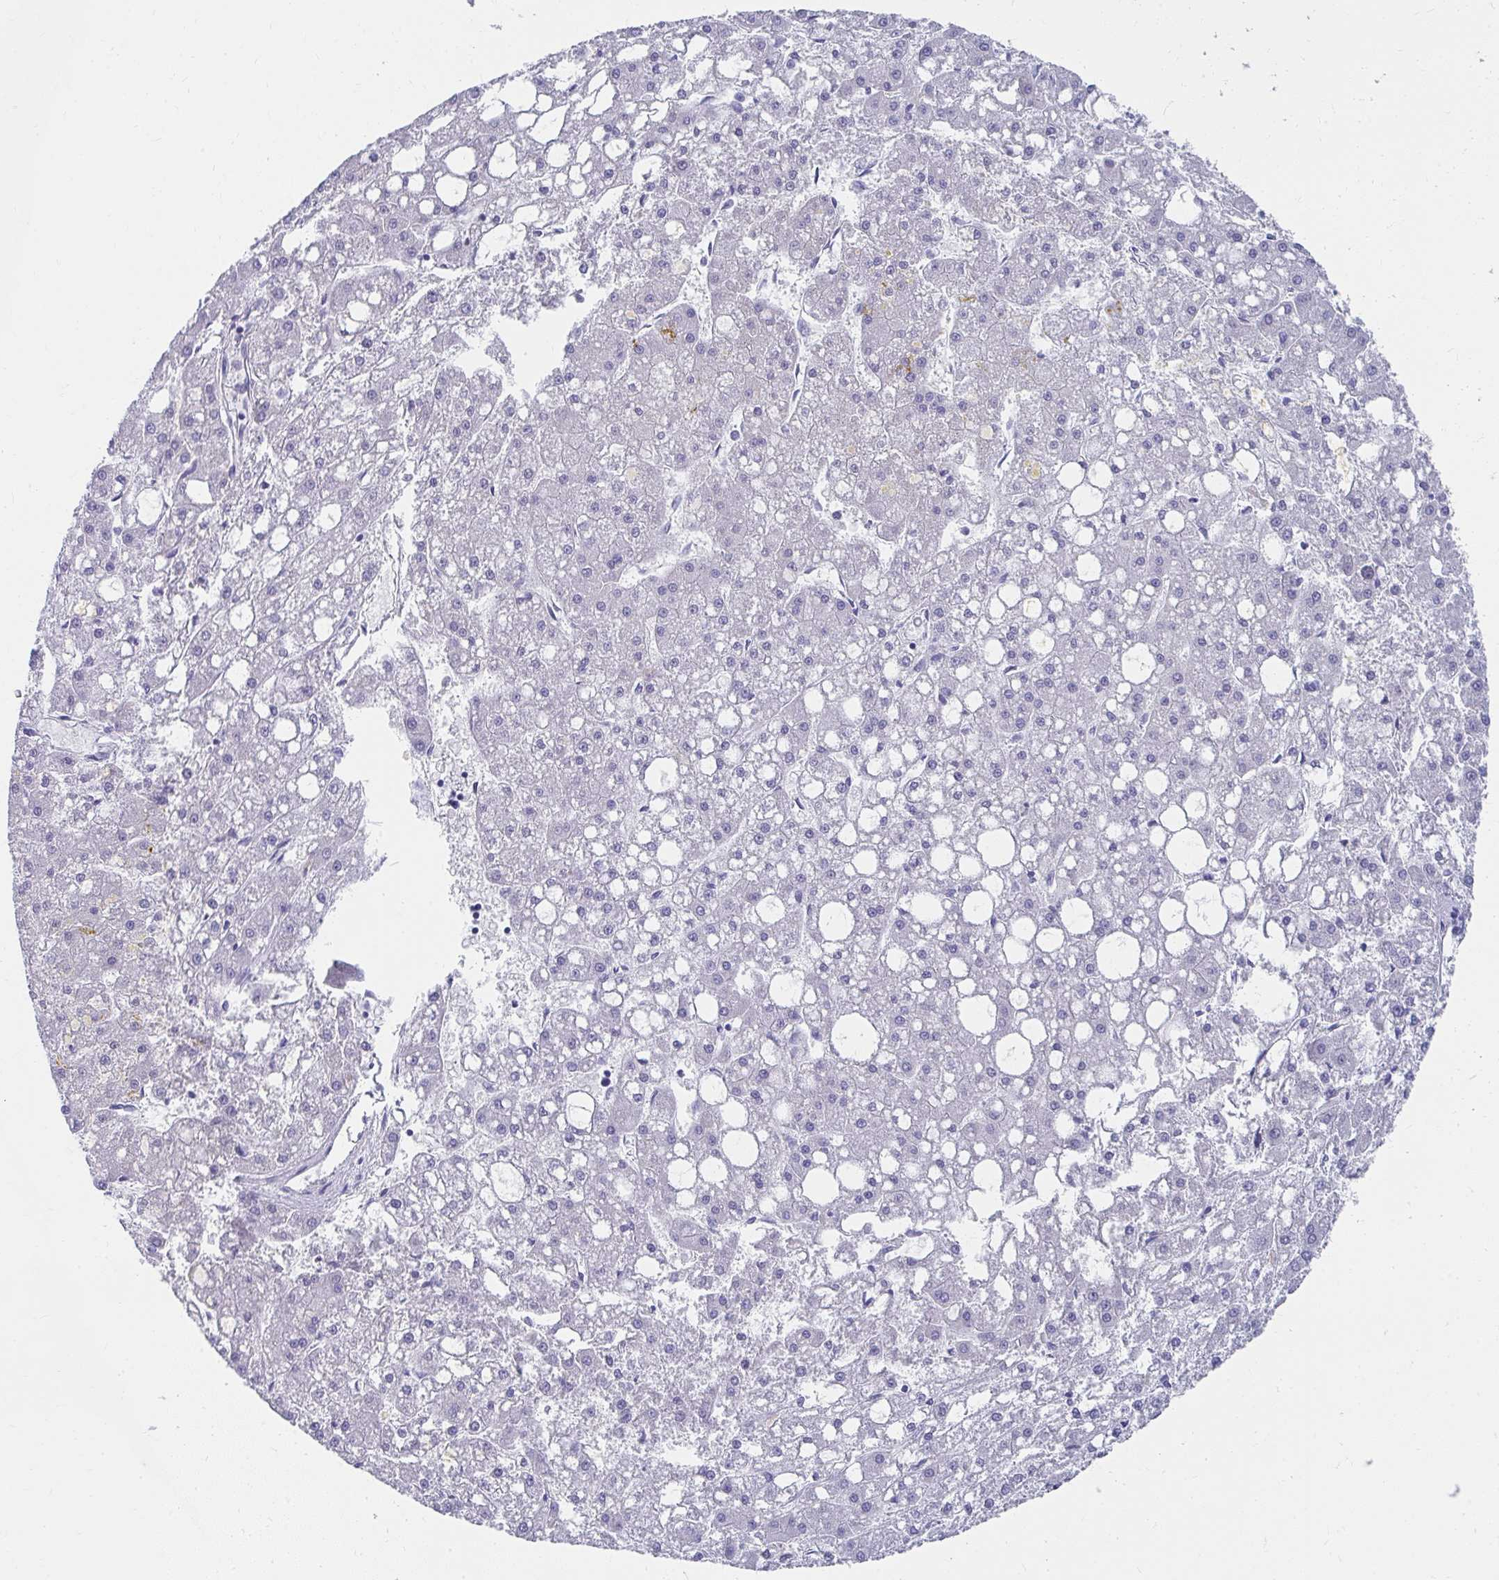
{"staining": {"intensity": "negative", "quantity": "none", "location": "none"}, "tissue": "liver cancer", "cell_type": "Tumor cells", "image_type": "cancer", "snomed": [{"axis": "morphology", "description": "Carcinoma, Hepatocellular, NOS"}, {"axis": "topography", "description": "Liver"}], "caption": "There is no significant positivity in tumor cells of liver cancer.", "gene": "TMPRSS2", "patient": {"sex": "male", "age": 67}}